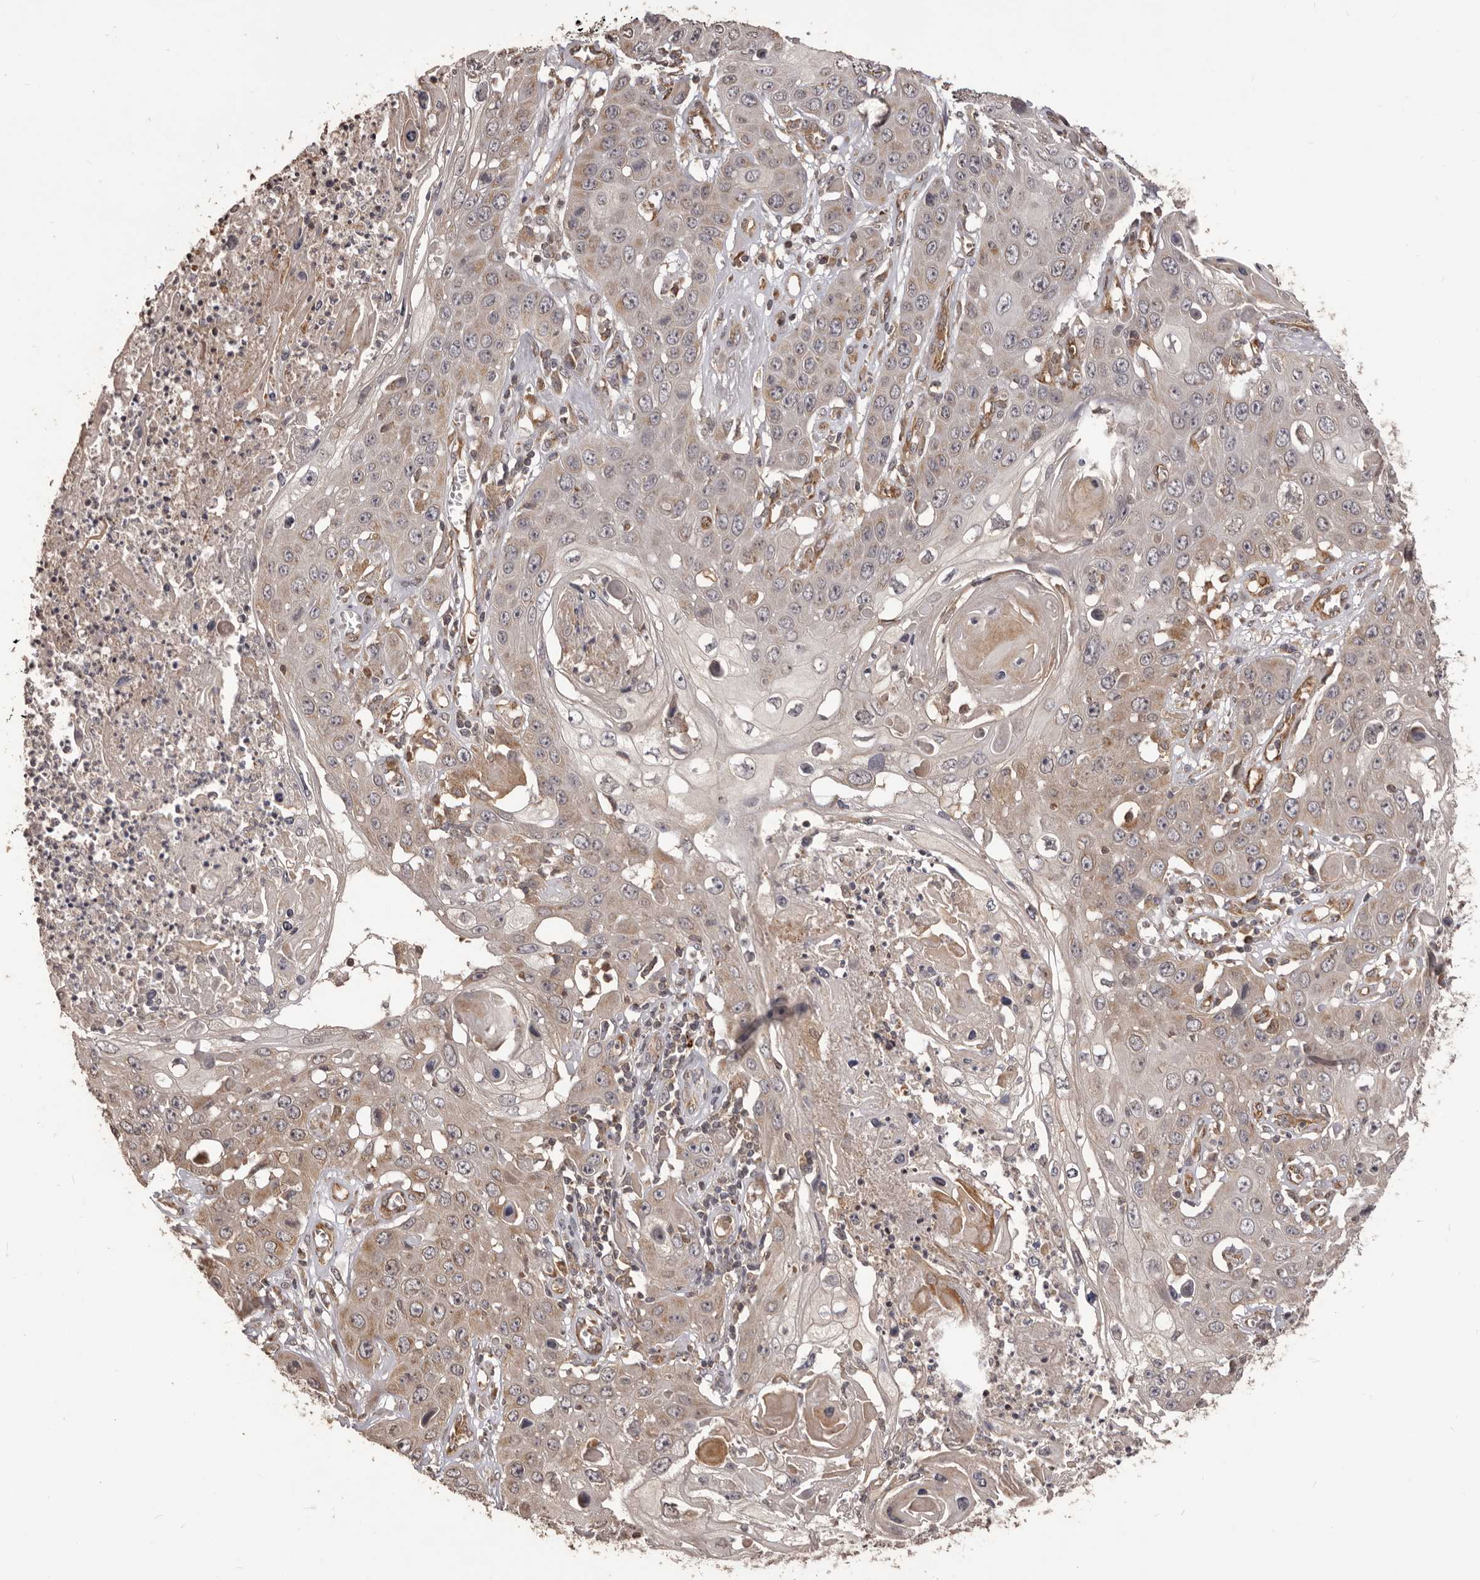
{"staining": {"intensity": "weak", "quantity": "25%-75%", "location": "cytoplasmic/membranous"}, "tissue": "skin cancer", "cell_type": "Tumor cells", "image_type": "cancer", "snomed": [{"axis": "morphology", "description": "Squamous cell carcinoma, NOS"}, {"axis": "topography", "description": "Skin"}], "caption": "Tumor cells show weak cytoplasmic/membranous expression in about 25%-75% of cells in skin cancer (squamous cell carcinoma).", "gene": "QRSL1", "patient": {"sex": "male", "age": 55}}